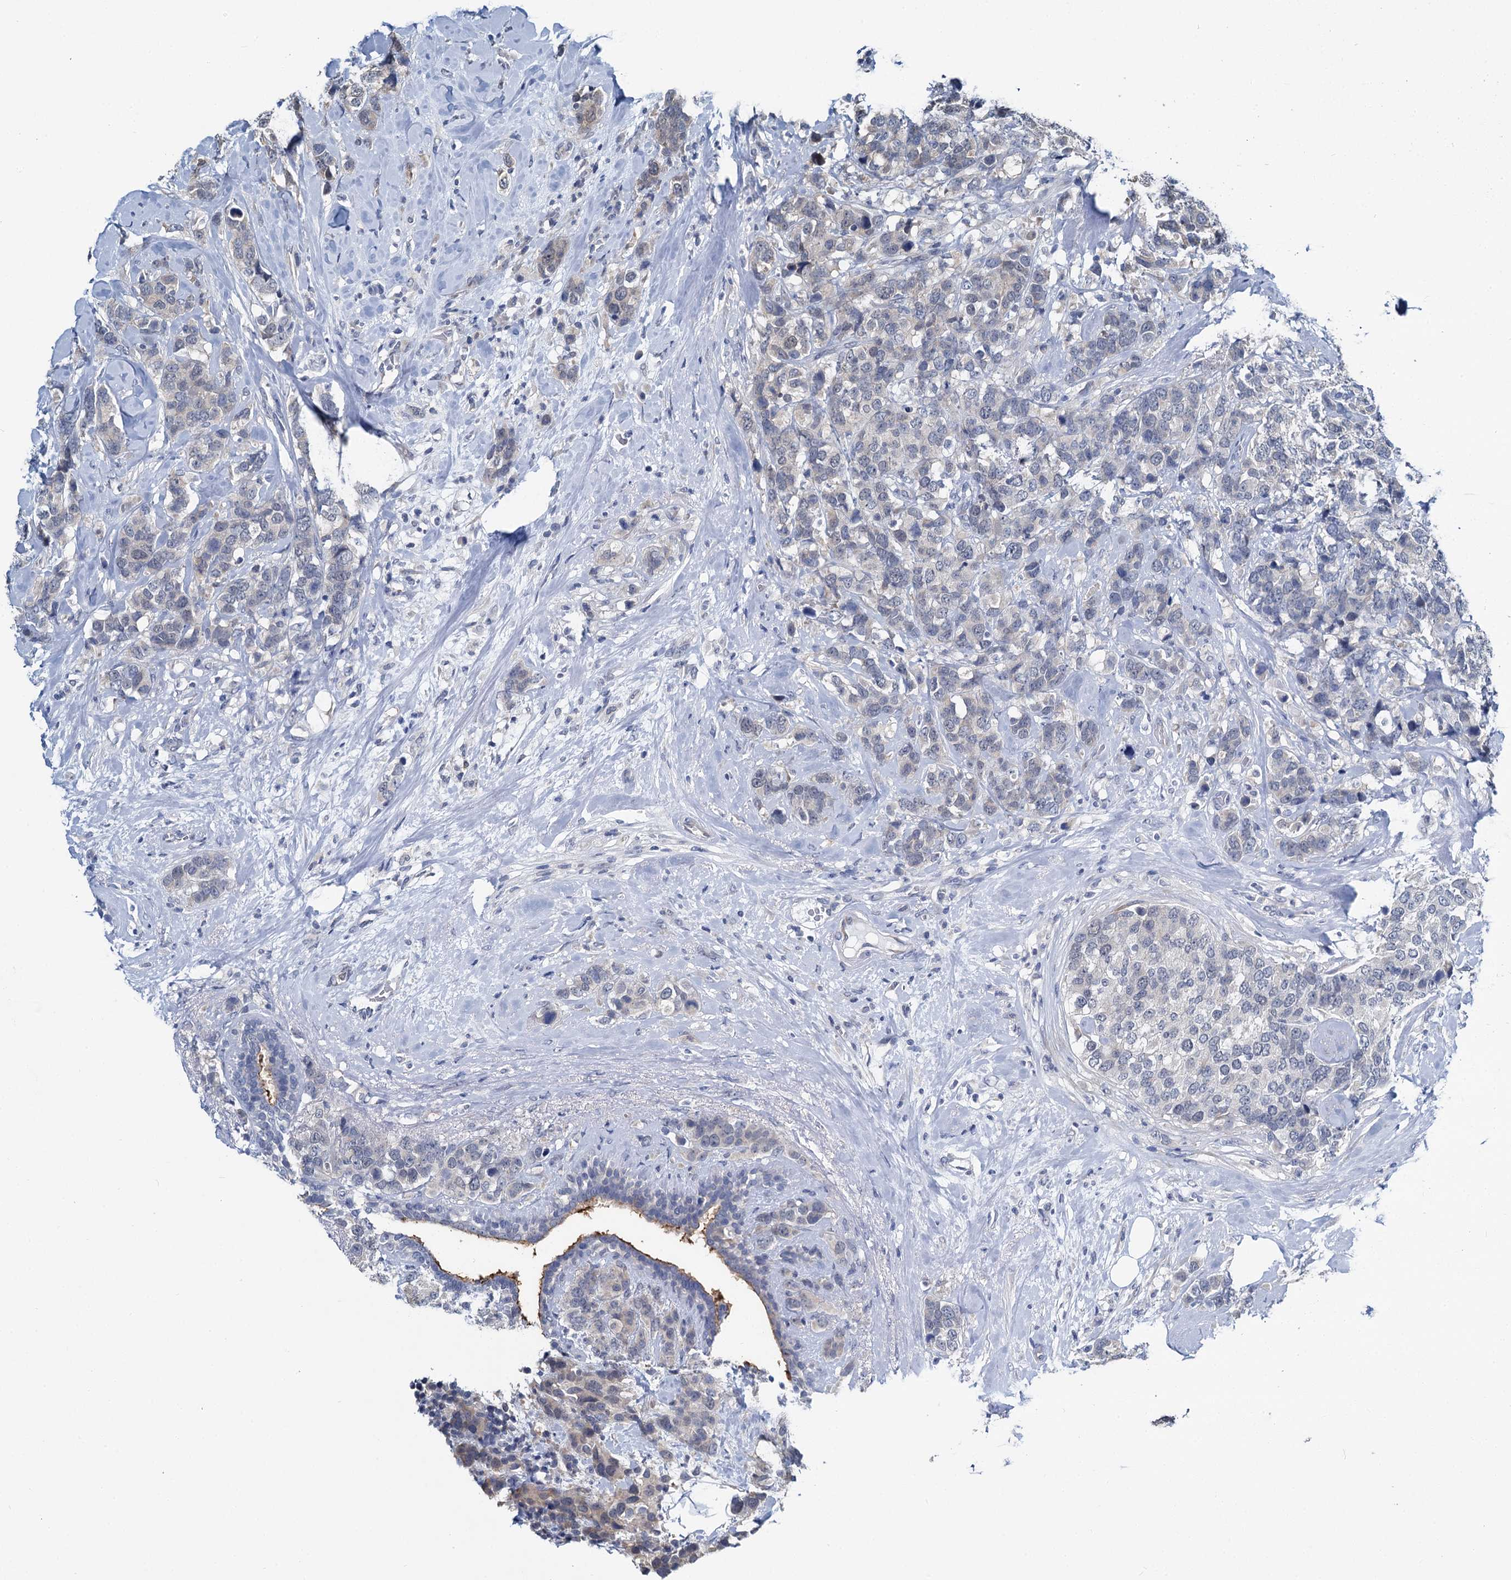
{"staining": {"intensity": "negative", "quantity": "none", "location": "none"}, "tissue": "breast cancer", "cell_type": "Tumor cells", "image_type": "cancer", "snomed": [{"axis": "morphology", "description": "Lobular carcinoma"}, {"axis": "topography", "description": "Breast"}], "caption": "Tumor cells are negative for protein expression in human lobular carcinoma (breast).", "gene": "MIOX", "patient": {"sex": "female", "age": 59}}